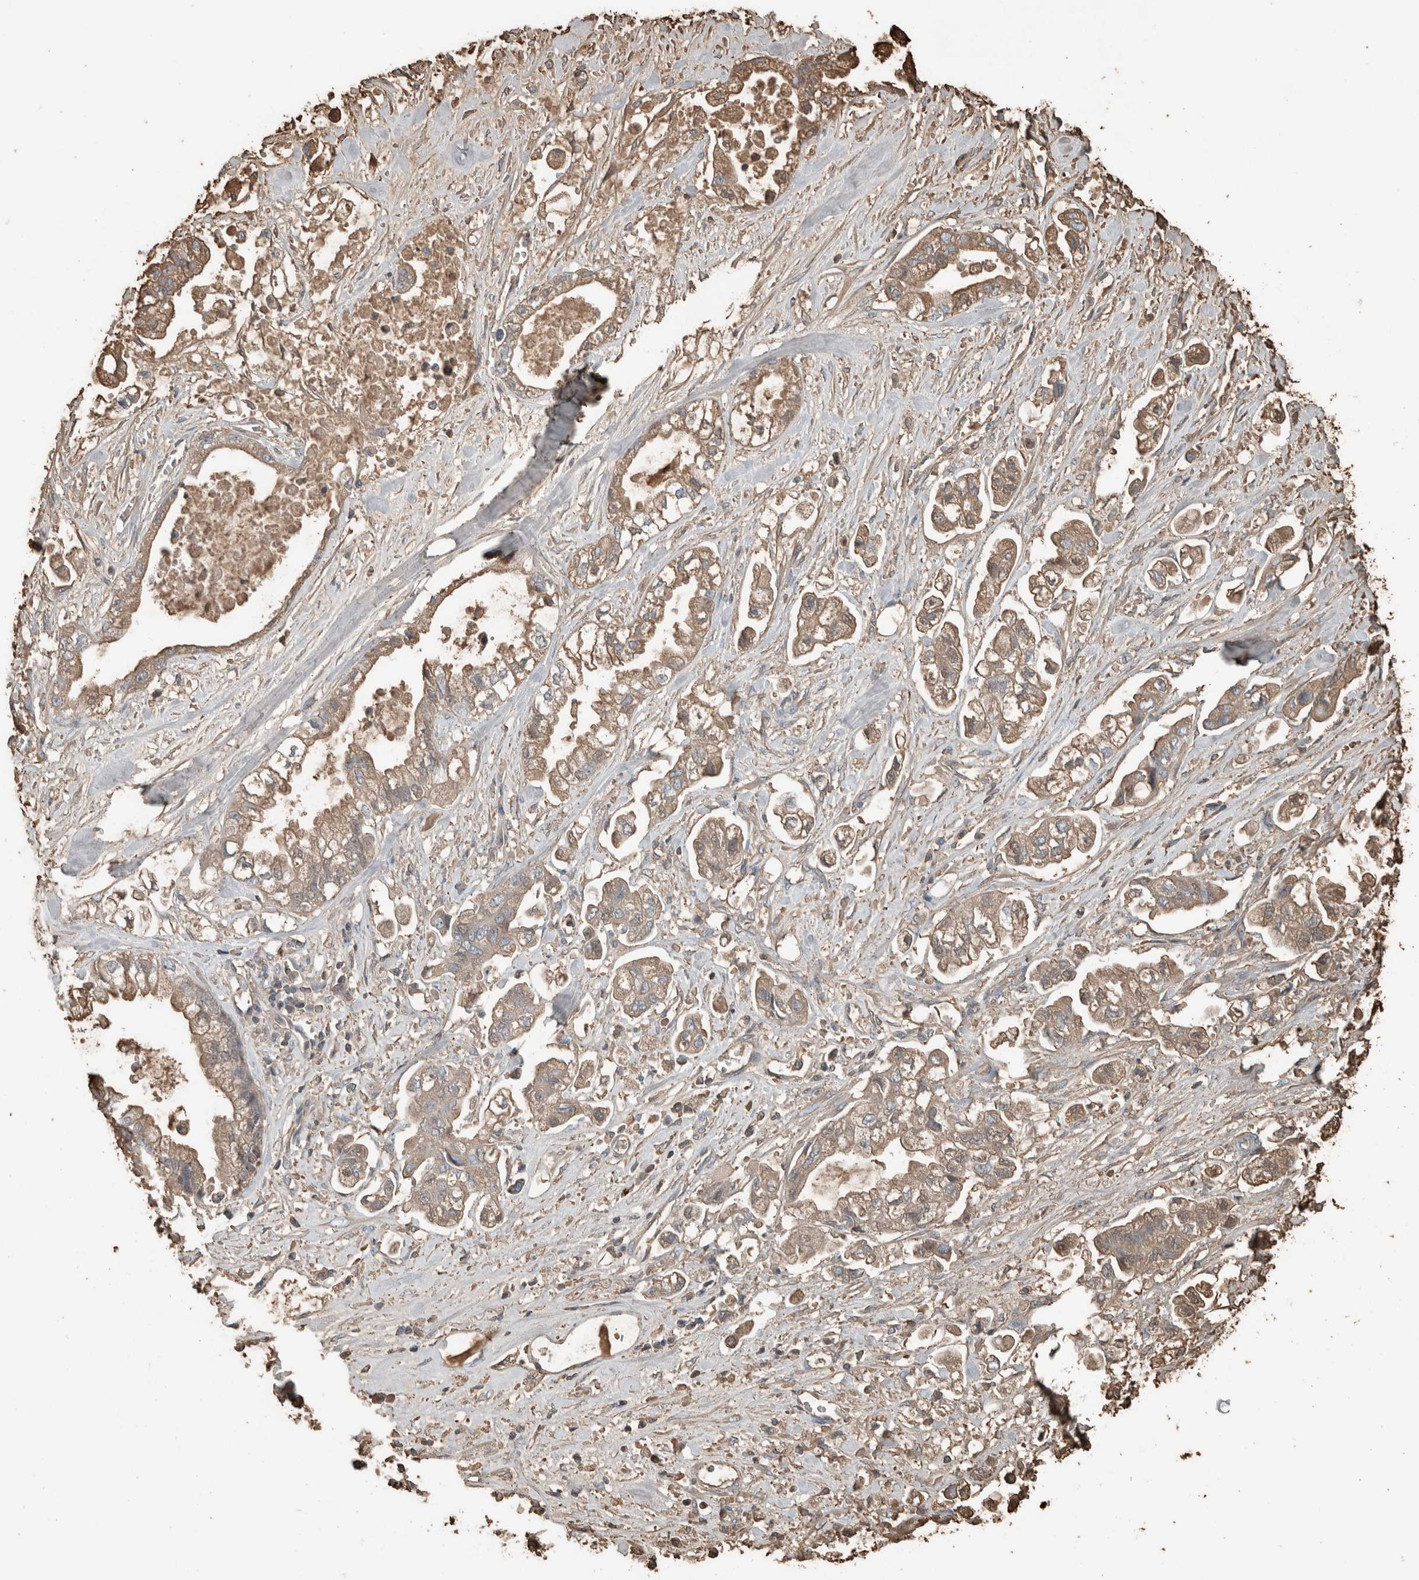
{"staining": {"intensity": "weak", "quantity": ">75%", "location": "cytoplasmic/membranous"}, "tissue": "stomach cancer", "cell_type": "Tumor cells", "image_type": "cancer", "snomed": [{"axis": "morphology", "description": "Normal tissue, NOS"}, {"axis": "morphology", "description": "Adenocarcinoma, NOS"}, {"axis": "topography", "description": "Stomach"}], "caption": "There is low levels of weak cytoplasmic/membranous positivity in tumor cells of adenocarcinoma (stomach), as demonstrated by immunohistochemical staining (brown color).", "gene": "USP34", "patient": {"sex": "male", "age": 62}}